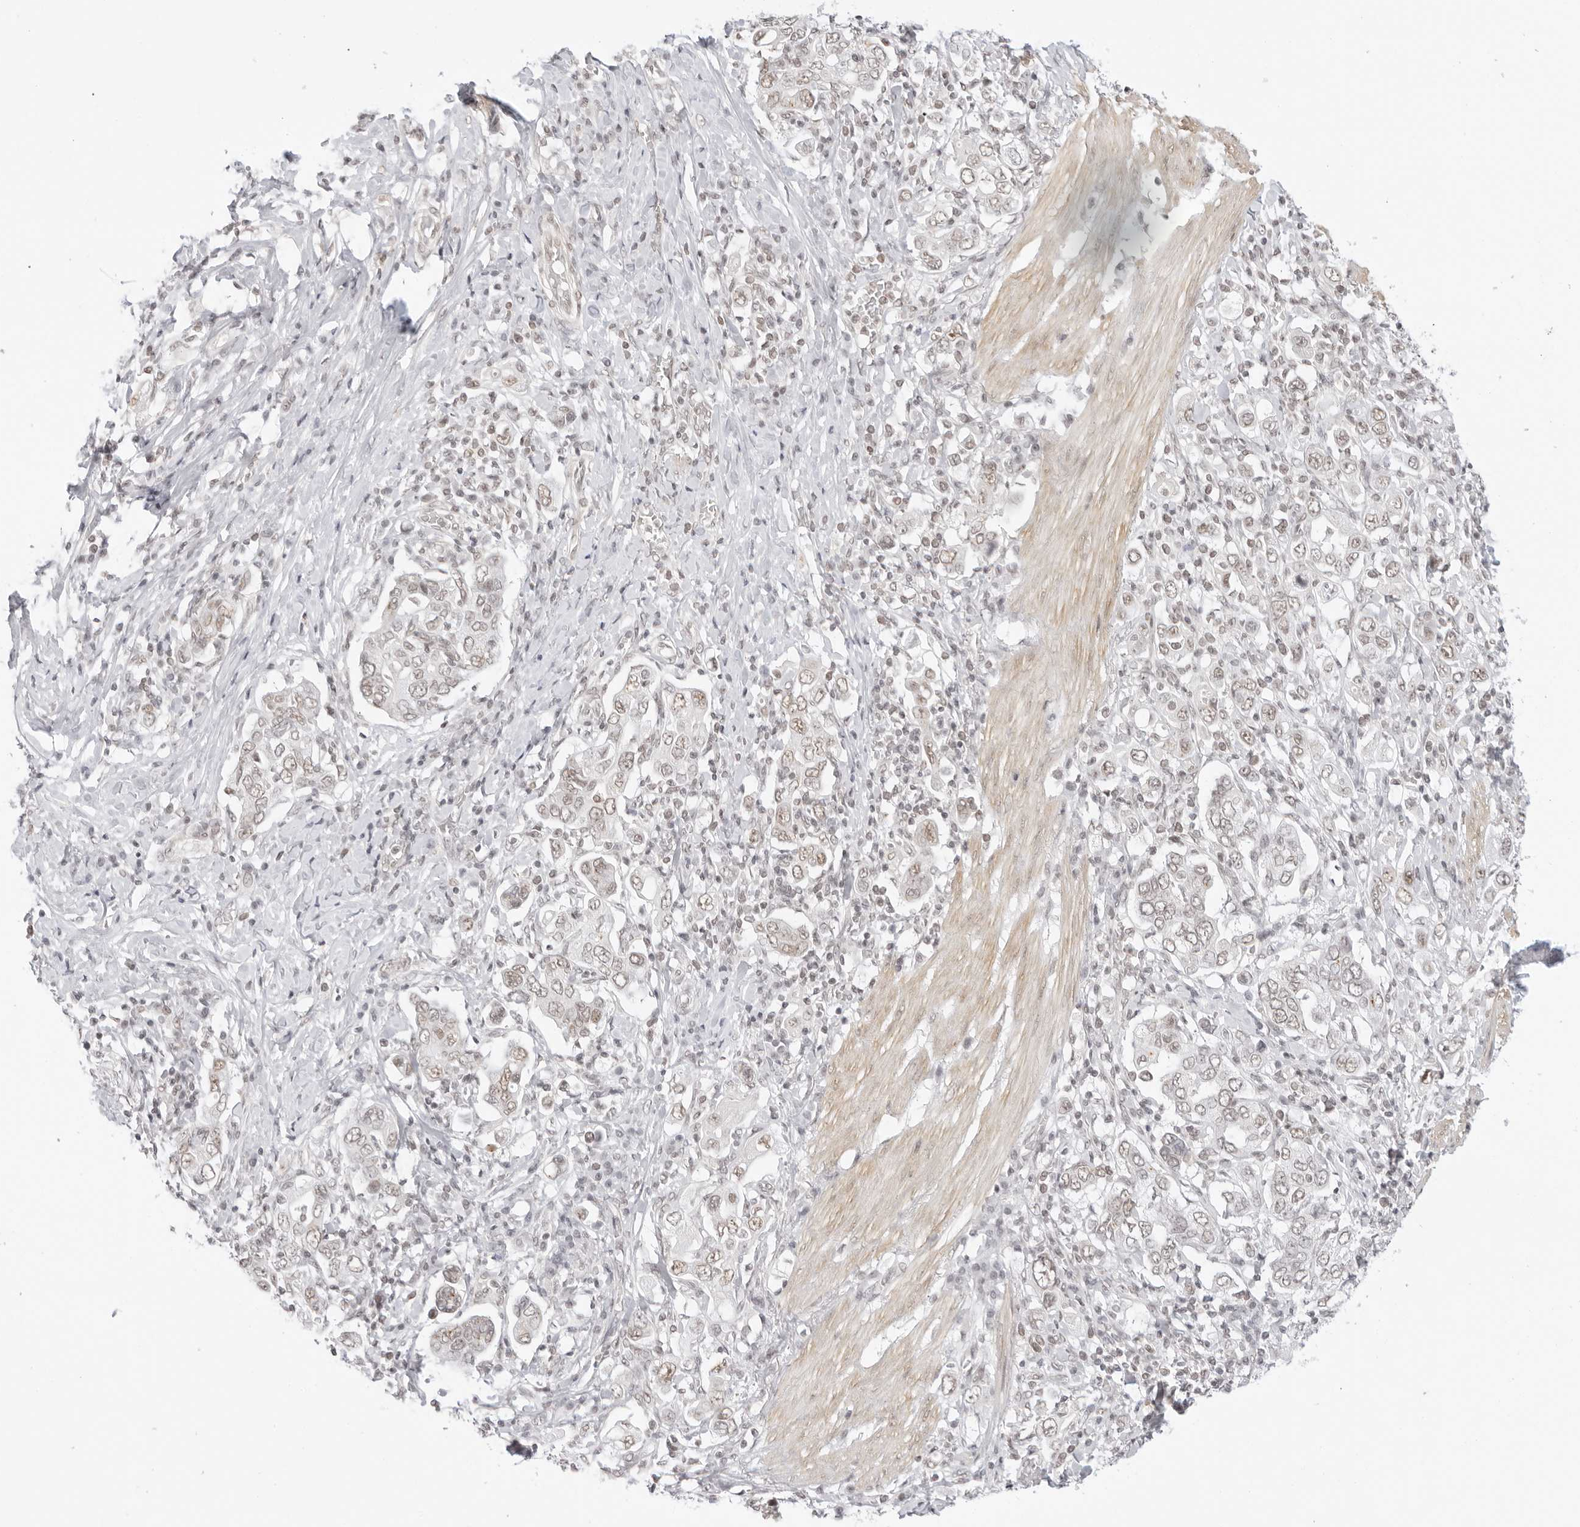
{"staining": {"intensity": "weak", "quantity": ">75%", "location": "nuclear"}, "tissue": "stomach cancer", "cell_type": "Tumor cells", "image_type": "cancer", "snomed": [{"axis": "morphology", "description": "Adenocarcinoma, NOS"}, {"axis": "topography", "description": "Stomach, upper"}], "caption": "Tumor cells reveal low levels of weak nuclear expression in about >75% of cells in human stomach cancer (adenocarcinoma). (IHC, brightfield microscopy, high magnification).", "gene": "TCIM", "patient": {"sex": "male", "age": 62}}